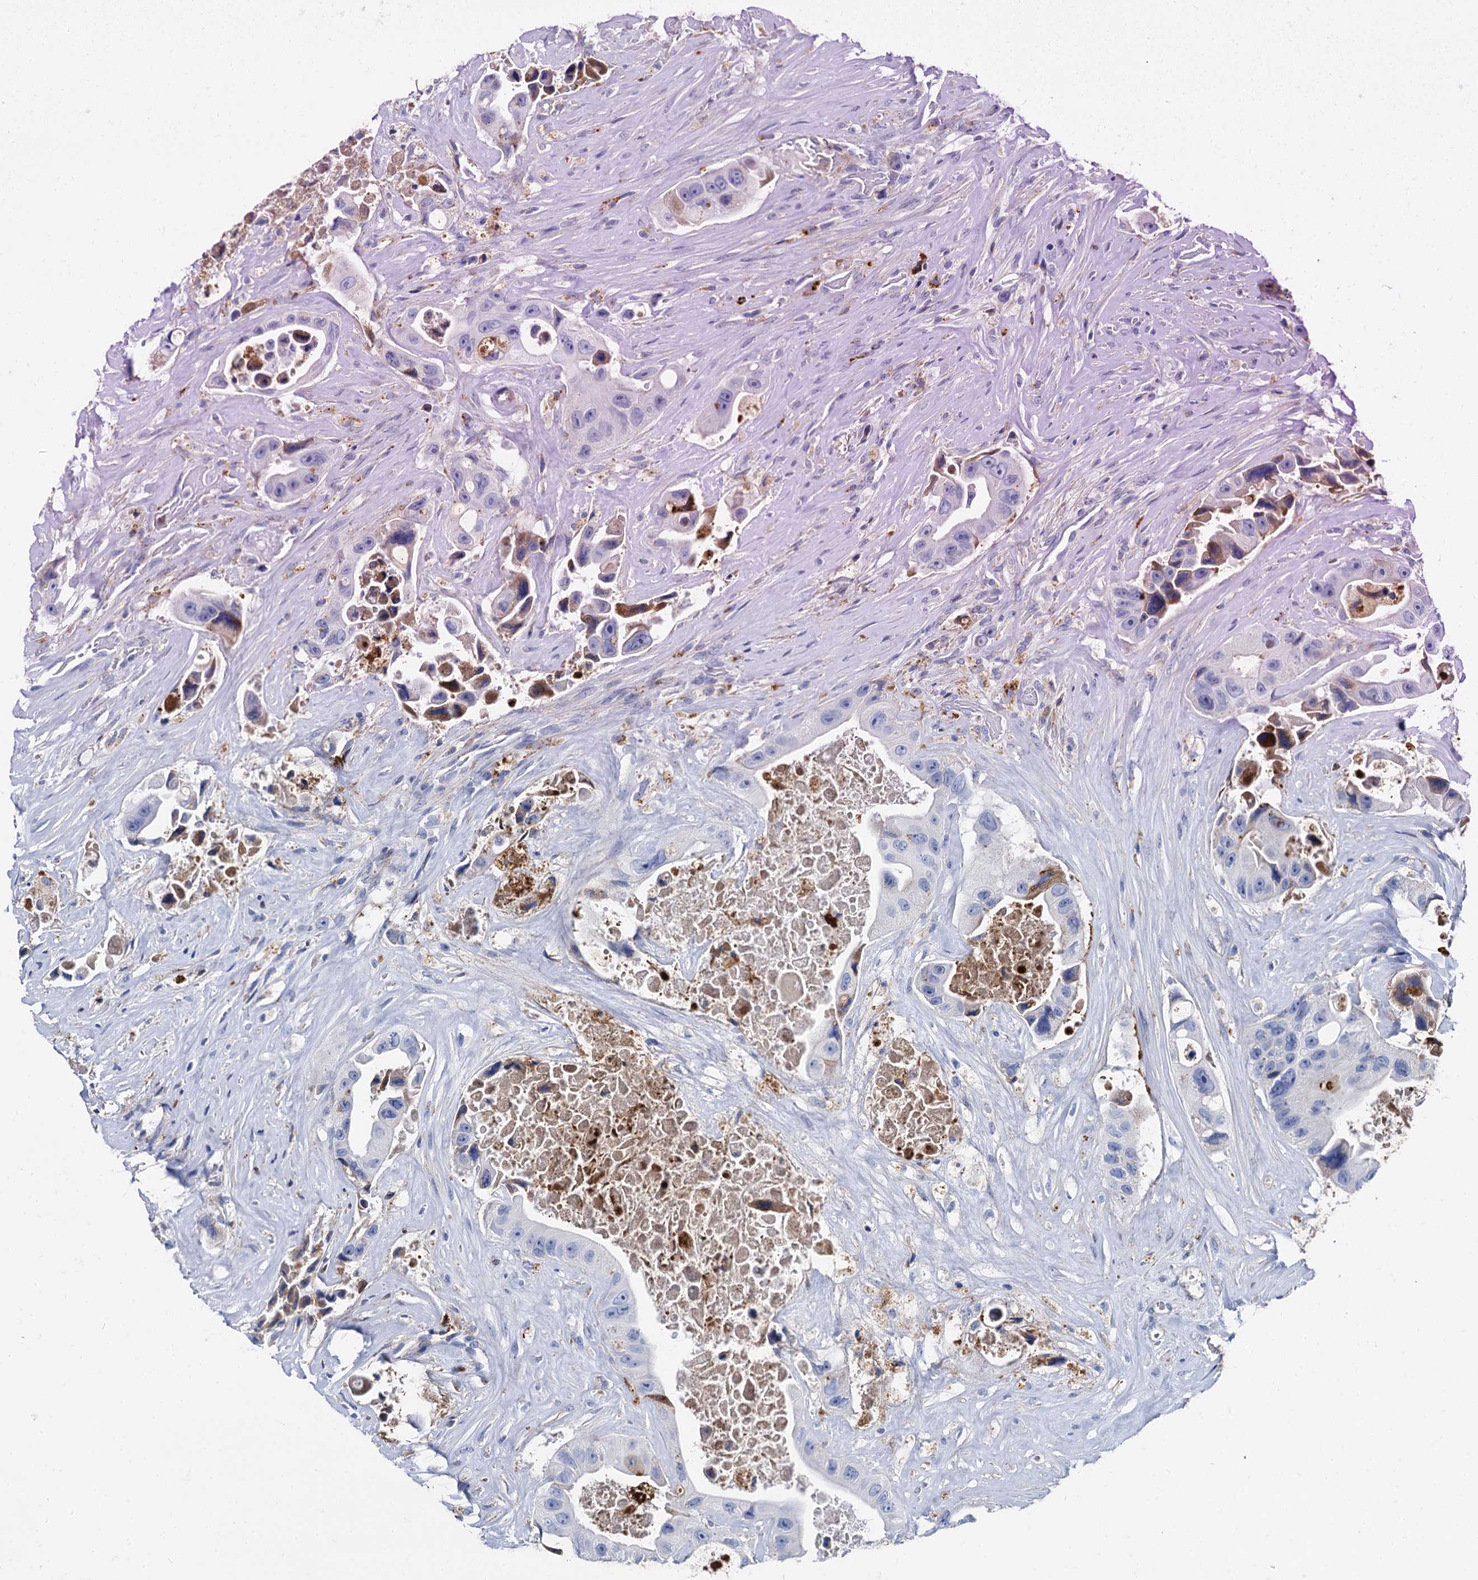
{"staining": {"intensity": "negative", "quantity": "none", "location": "none"}, "tissue": "colorectal cancer", "cell_type": "Tumor cells", "image_type": "cancer", "snomed": [{"axis": "morphology", "description": "Adenocarcinoma, NOS"}, {"axis": "topography", "description": "Colon"}], "caption": "The photomicrograph displays no staining of tumor cells in colorectal cancer (adenocarcinoma).", "gene": "APOD", "patient": {"sex": "female", "age": 46}}